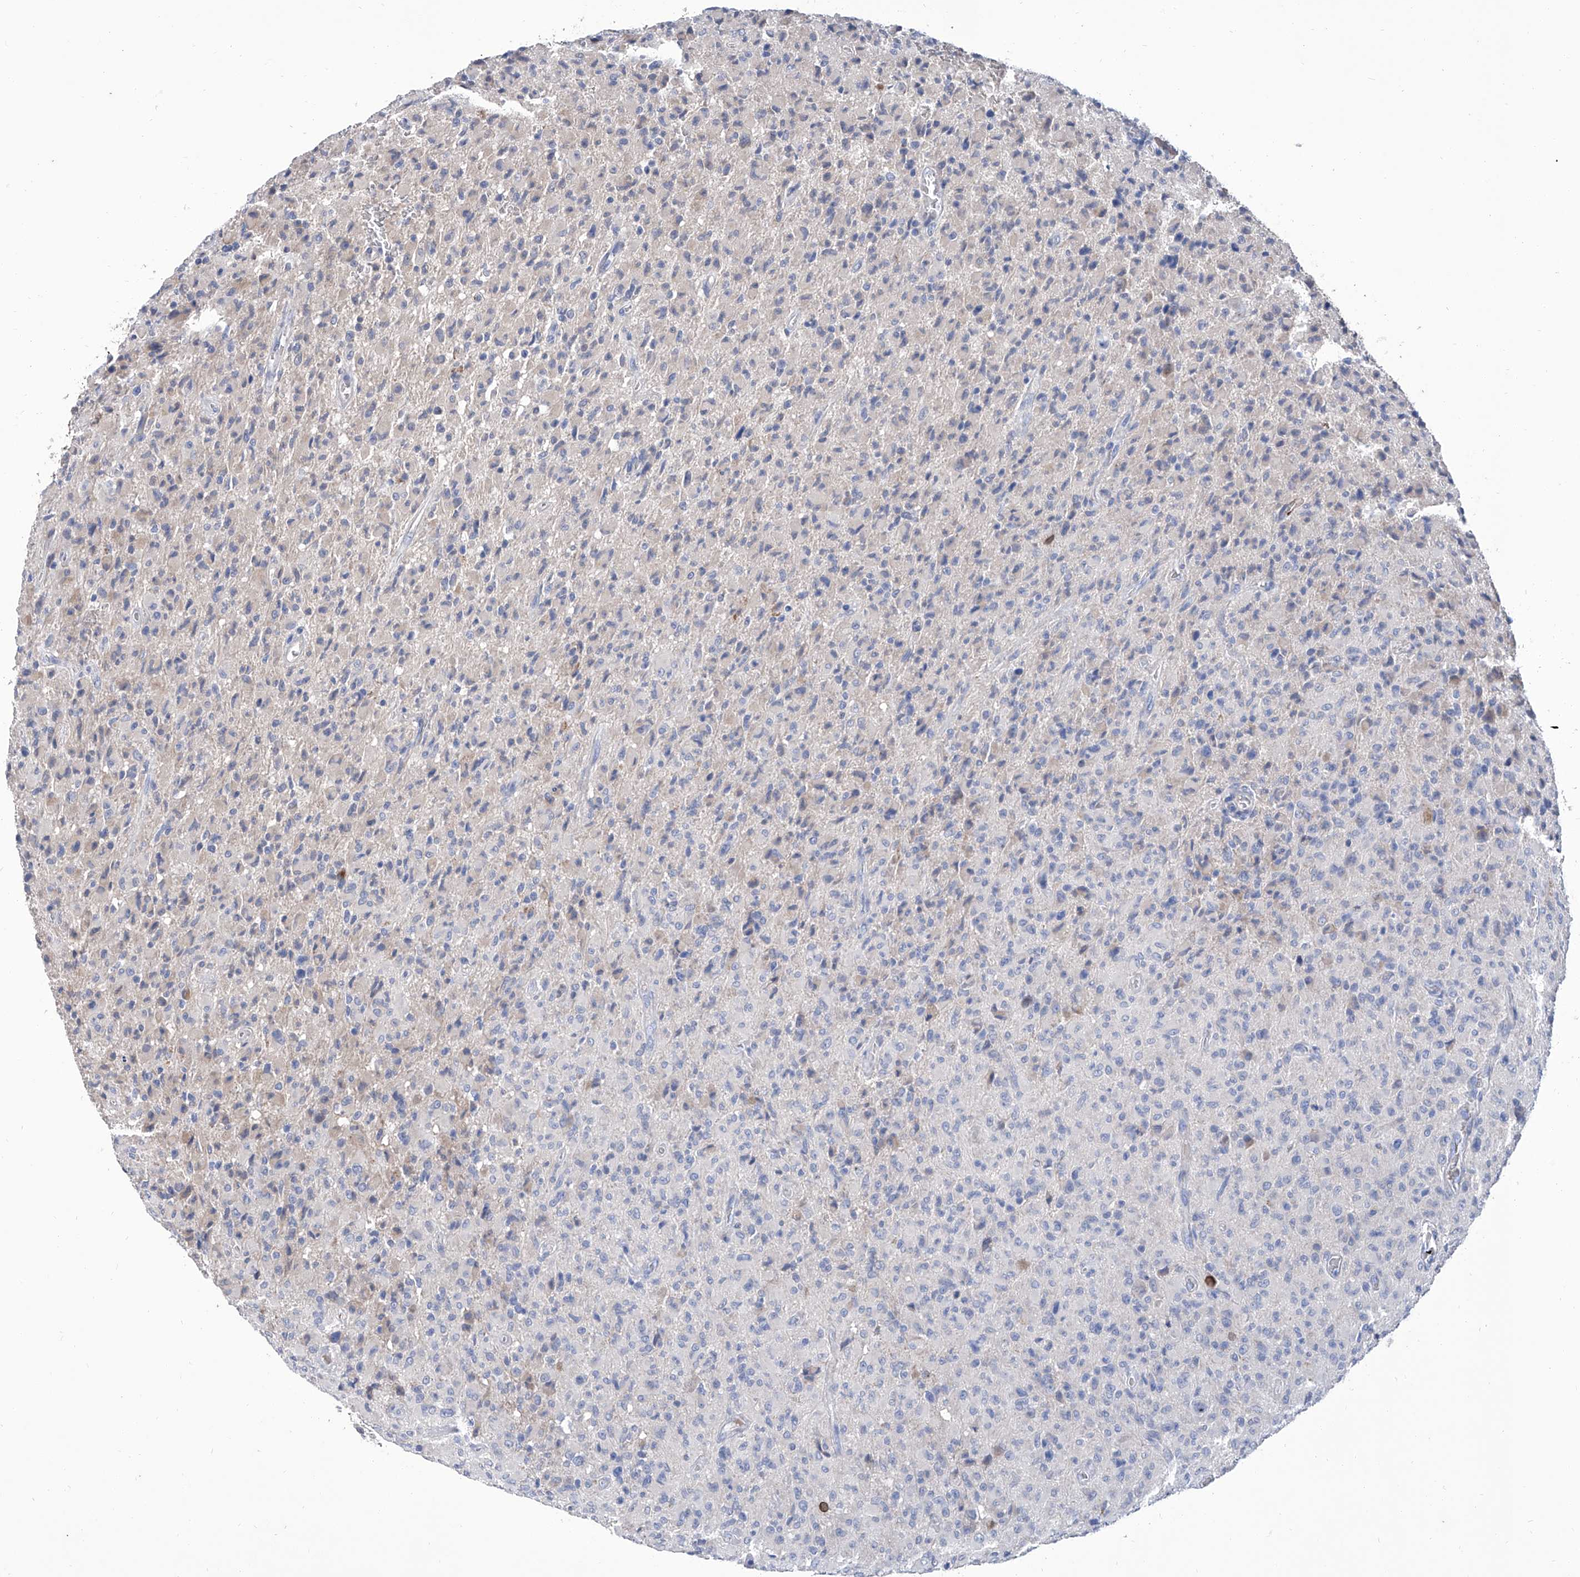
{"staining": {"intensity": "negative", "quantity": "none", "location": "none"}, "tissue": "glioma", "cell_type": "Tumor cells", "image_type": "cancer", "snomed": [{"axis": "morphology", "description": "Glioma, malignant, High grade"}, {"axis": "topography", "description": "Brain"}], "caption": "This is an immunohistochemistry (IHC) micrograph of human glioma. There is no staining in tumor cells.", "gene": "GPT", "patient": {"sex": "female", "age": 57}}